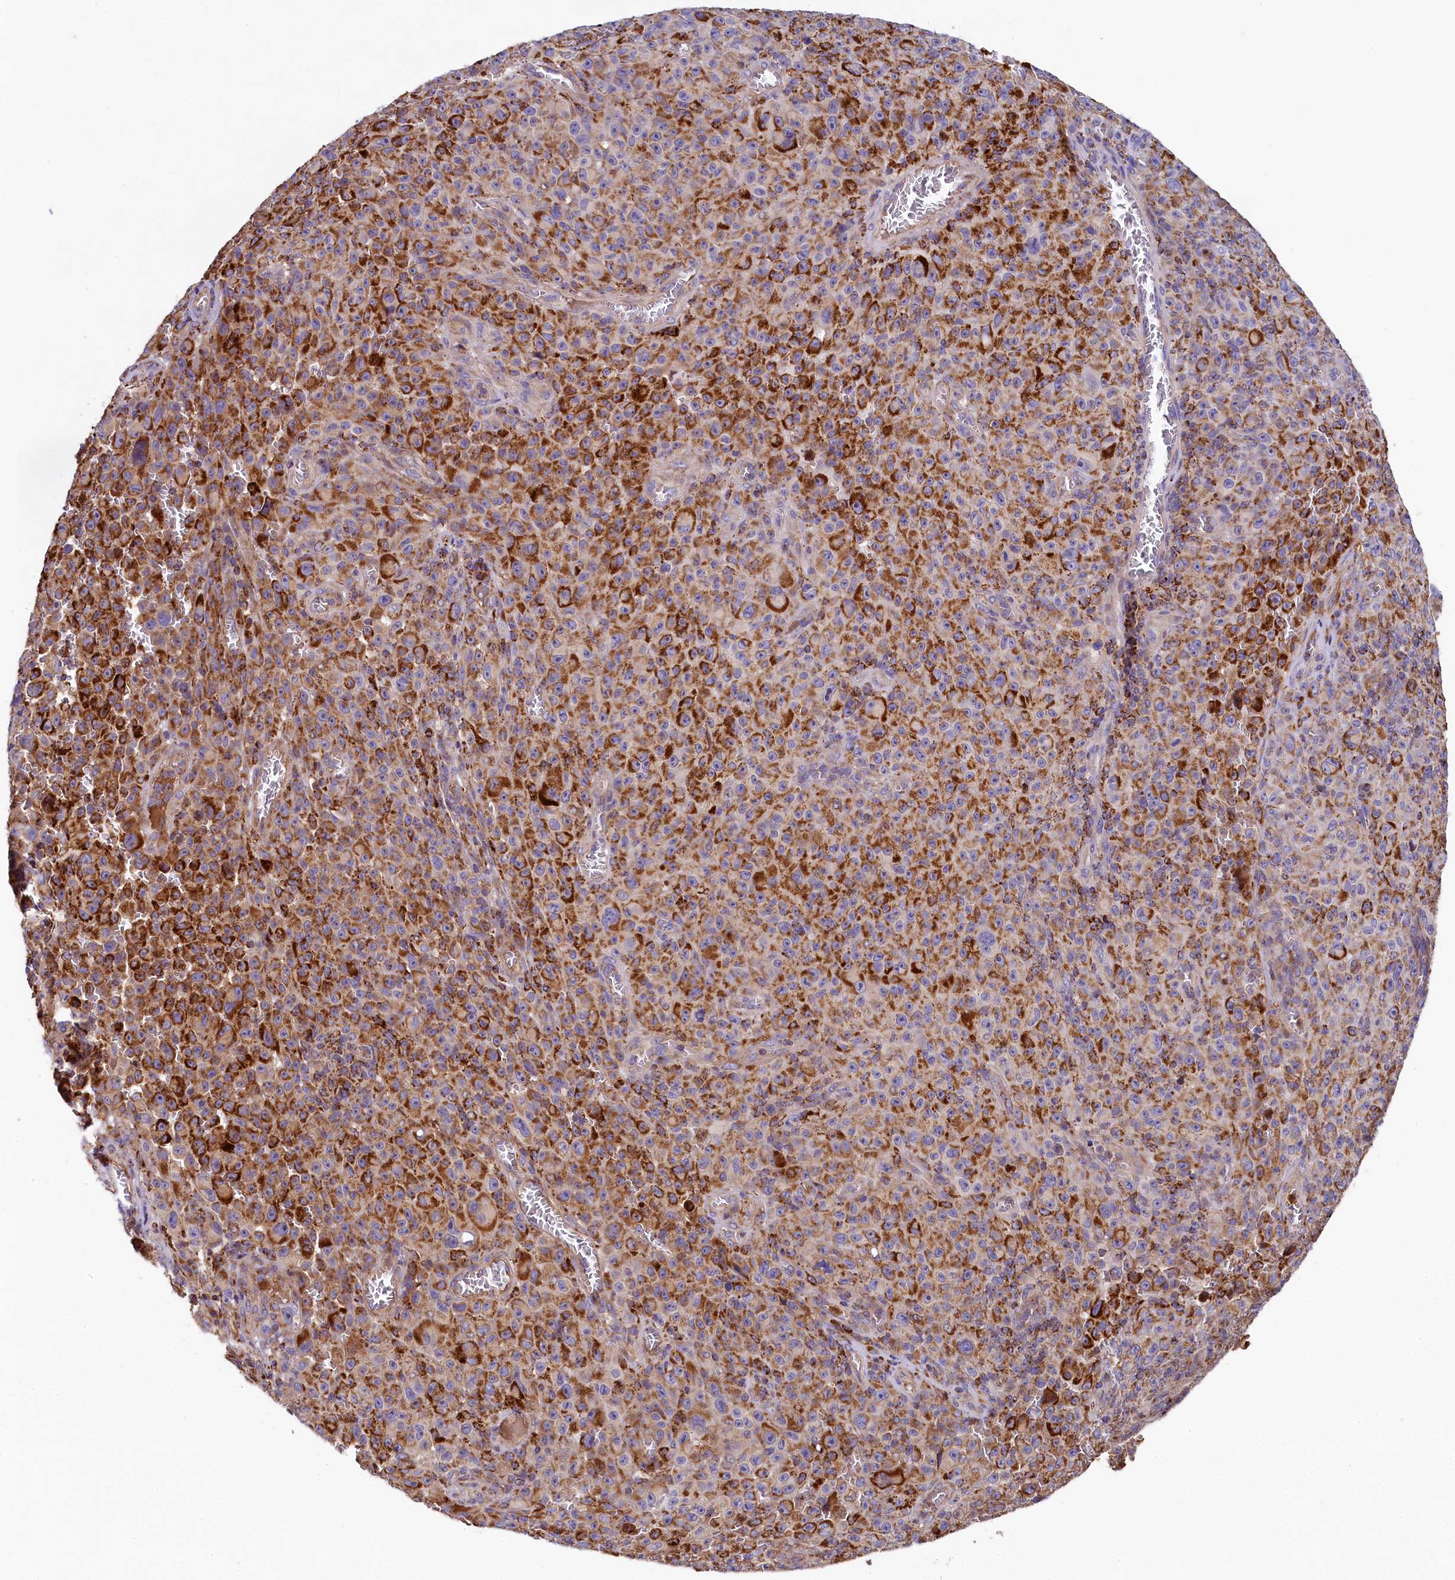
{"staining": {"intensity": "strong", "quantity": ">75%", "location": "cytoplasmic/membranous"}, "tissue": "melanoma", "cell_type": "Tumor cells", "image_type": "cancer", "snomed": [{"axis": "morphology", "description": "Malignant melanoma, NOS"}, {"axis": "topography", "description": "Skin"}], "caption": "There is high levels of strong cytoplasmic/membranous staining in tumor cells of malignant melanoma, as demonstrated by immunohistochemical staining (brown color).", "gene": "CLYBL", "patient": {"sex": "female", "age": 82}}